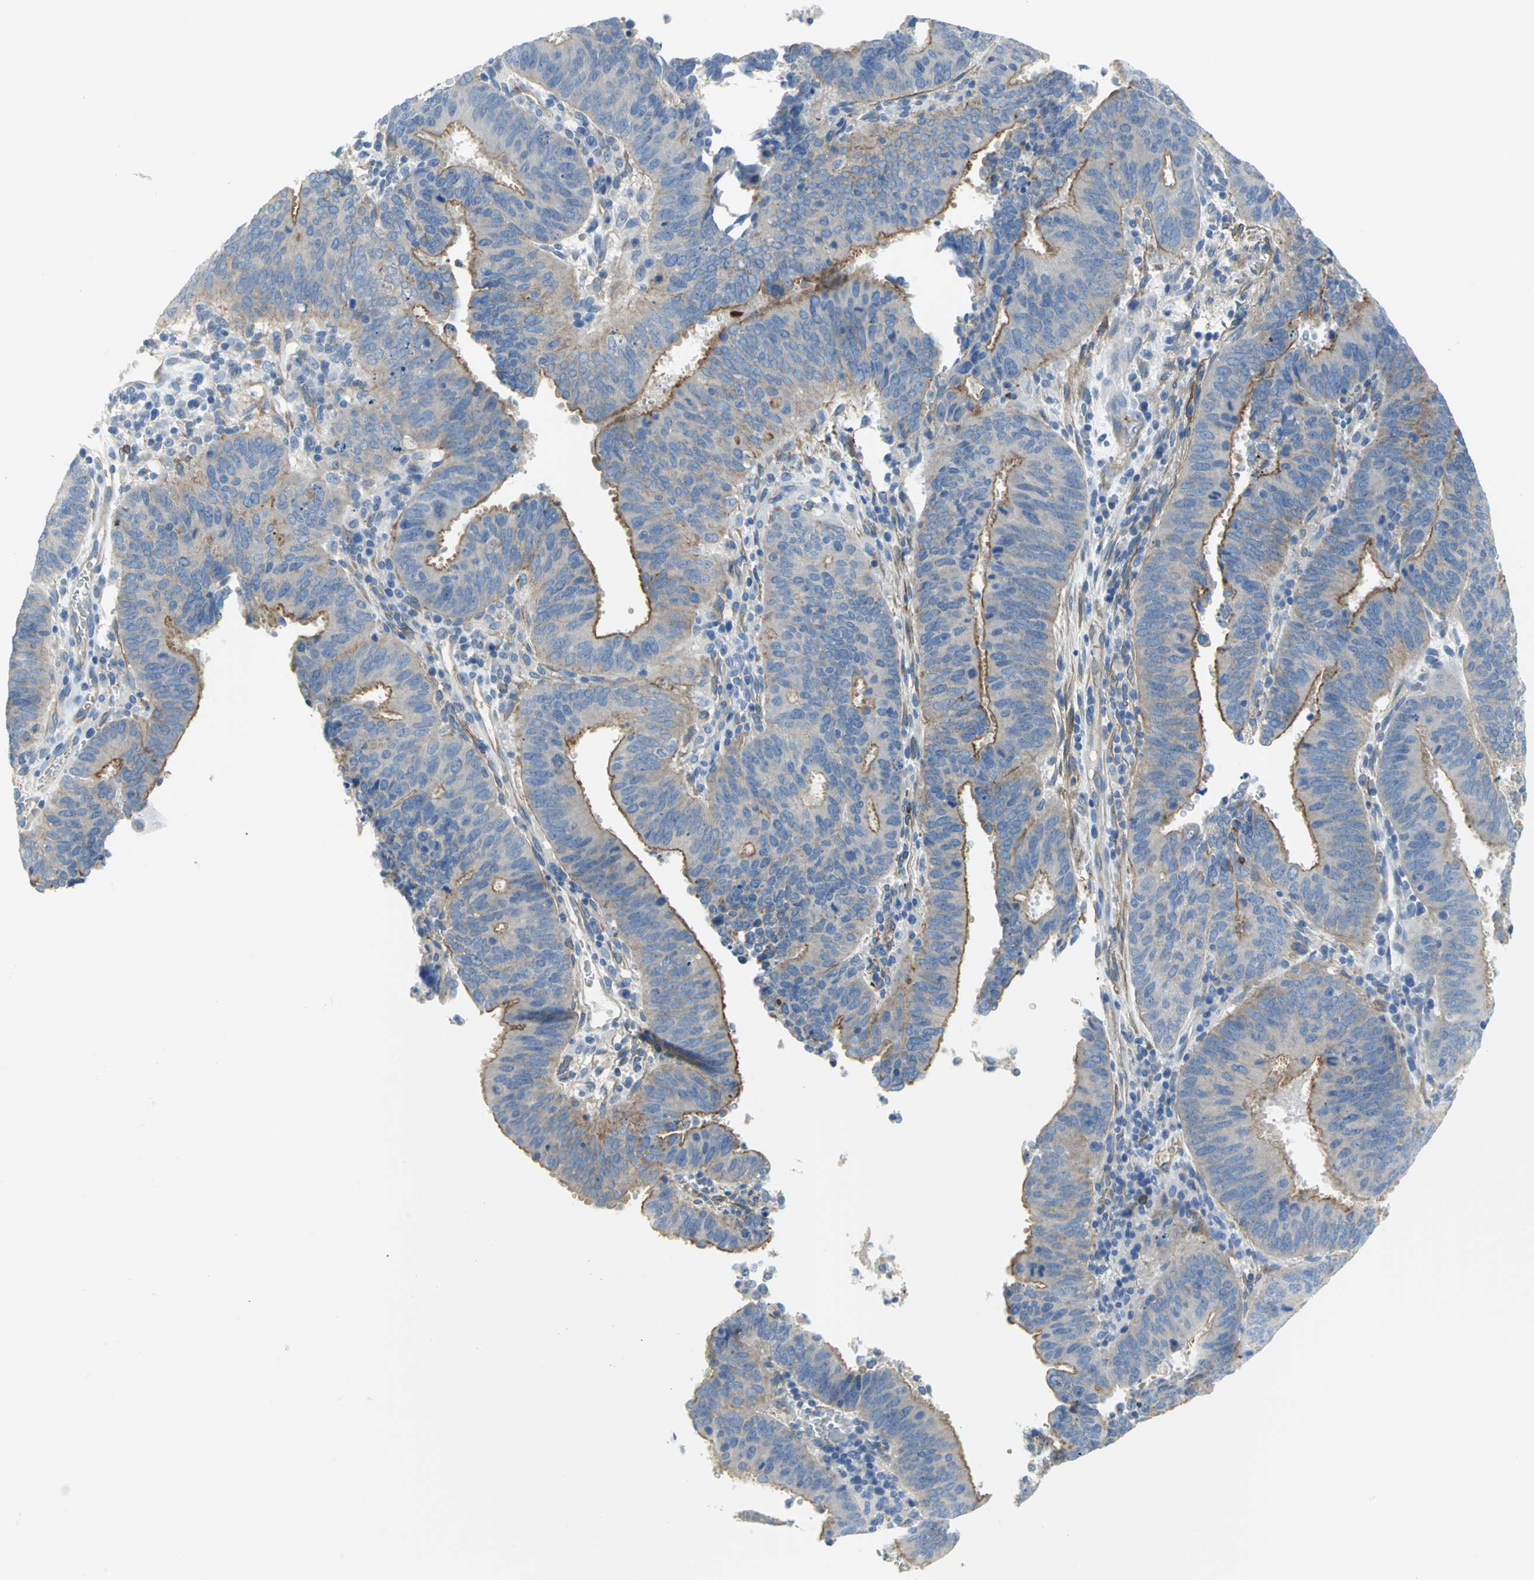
{"staining": {"intensity": "moderate", "quantity": ">75%", "location": "cytoplasmic/membranous"}, "tissue": "cervical cancer", "cell_type": "Tumor cells", "image_type": "cancer", "snomed": [{"axis": "morphology", "description": "Adenocarcinoma, NOS"}, {"axis": "topography", "description": "Cervix"}], "caption": "There is medium levels of moderate cytoplasmic/membranous staining in tumor cells of cervical cancer, as demonstrated by immunohistochemical staining (brown color).", "gene": "FLNB", "patient": {"sex": "female", "age": 44}}